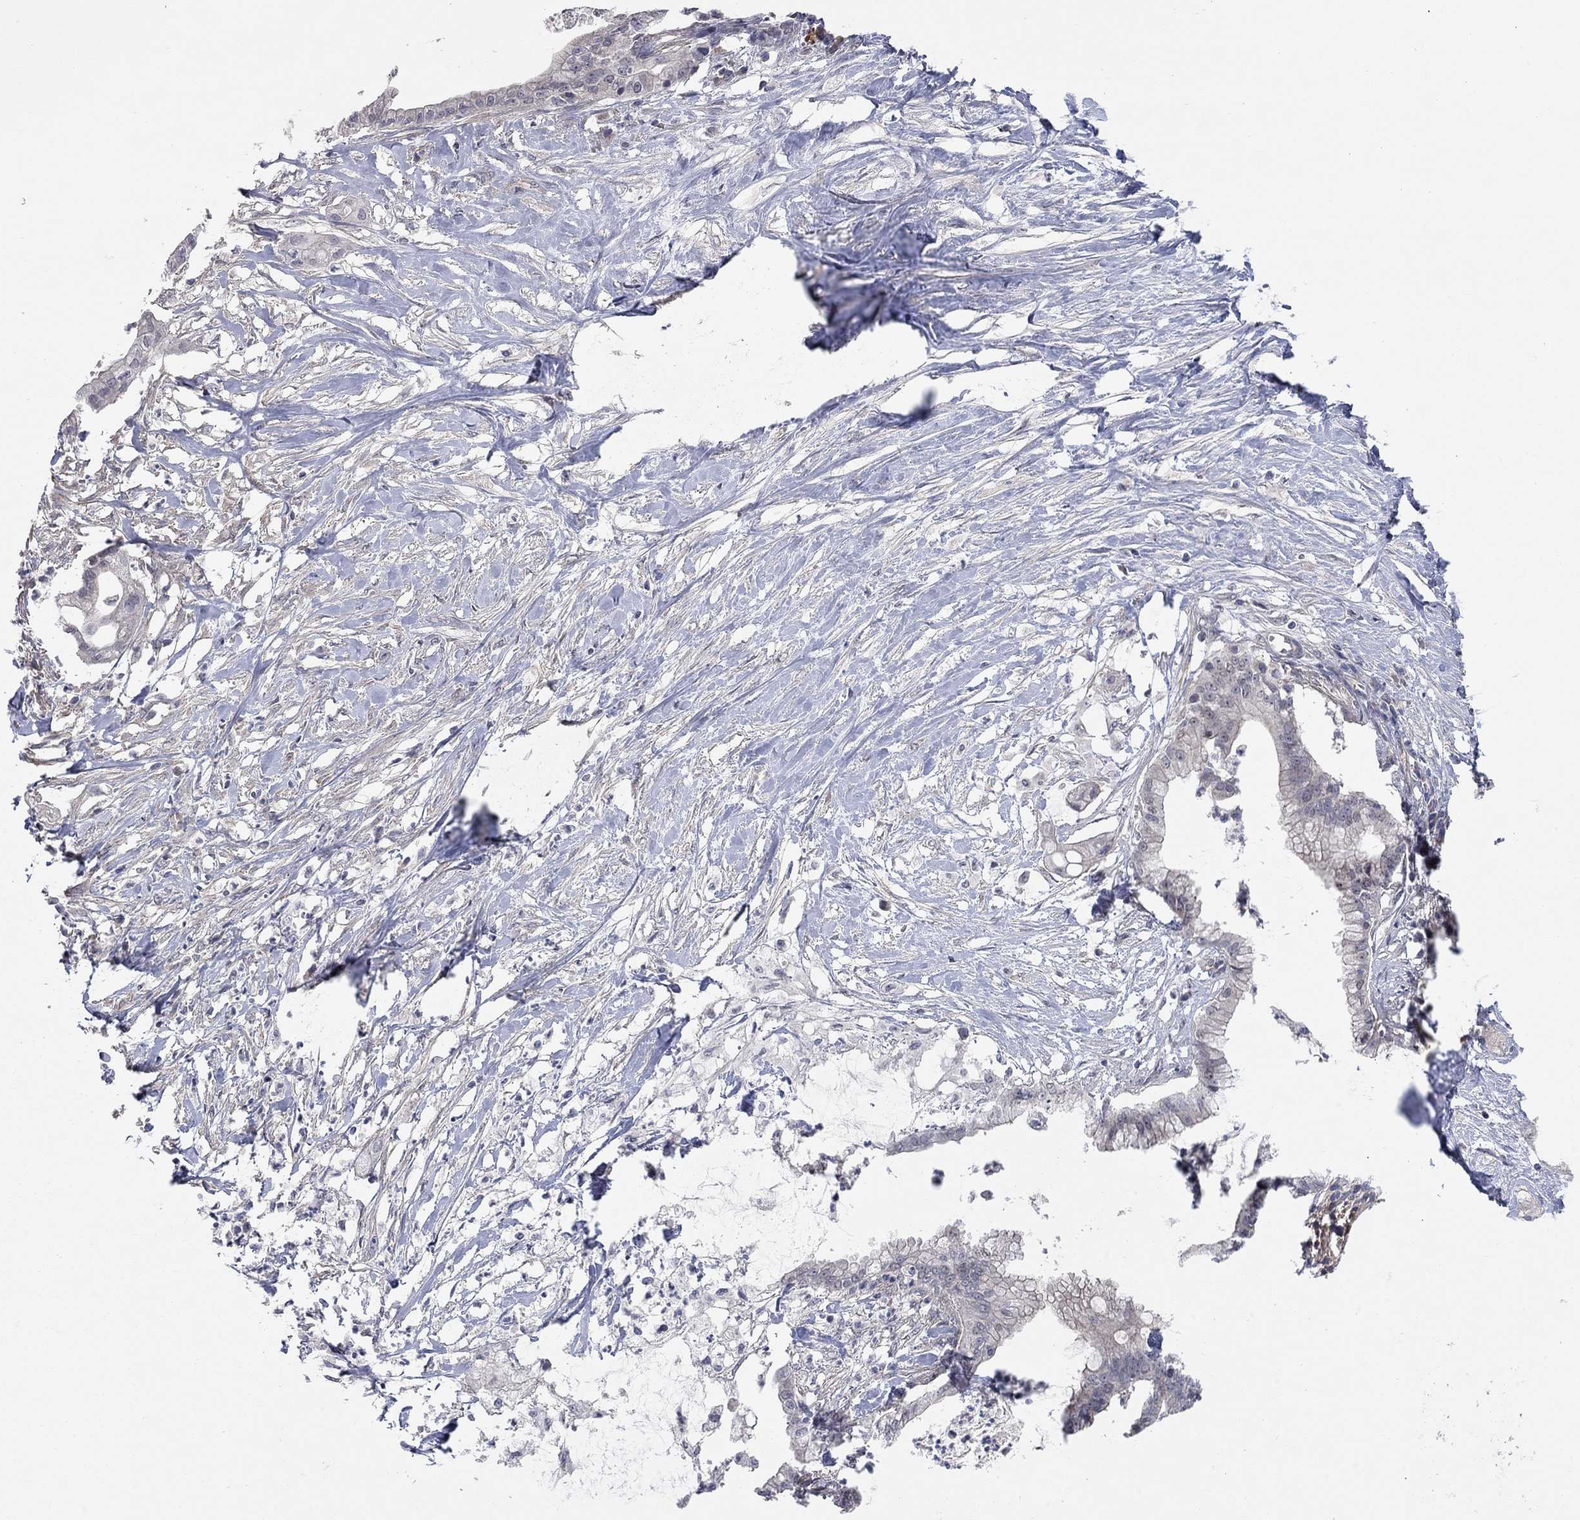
{"staining": {"intensity": "negative", "quantity": "none", "location": "none"}, "tissue": "pancreatic cancer", "cell_type": "Tumor cells", "image_type": "cancer", "snomed": [{"axis": "morphology", "description": "Normal tissue, NOS"}, {"axis": "morphology", "description": "Adenocarcinoma, NOS"}, {"axis": "topography", "description": "Pancreas"}], "caption": "DAB immunohistochemical staining of human pancreatic cancer (adenocarcinoma) shows no significant expression in tumor cells.", "gene": "WASF3", "patient": {"sex": "female", "age": 58}}